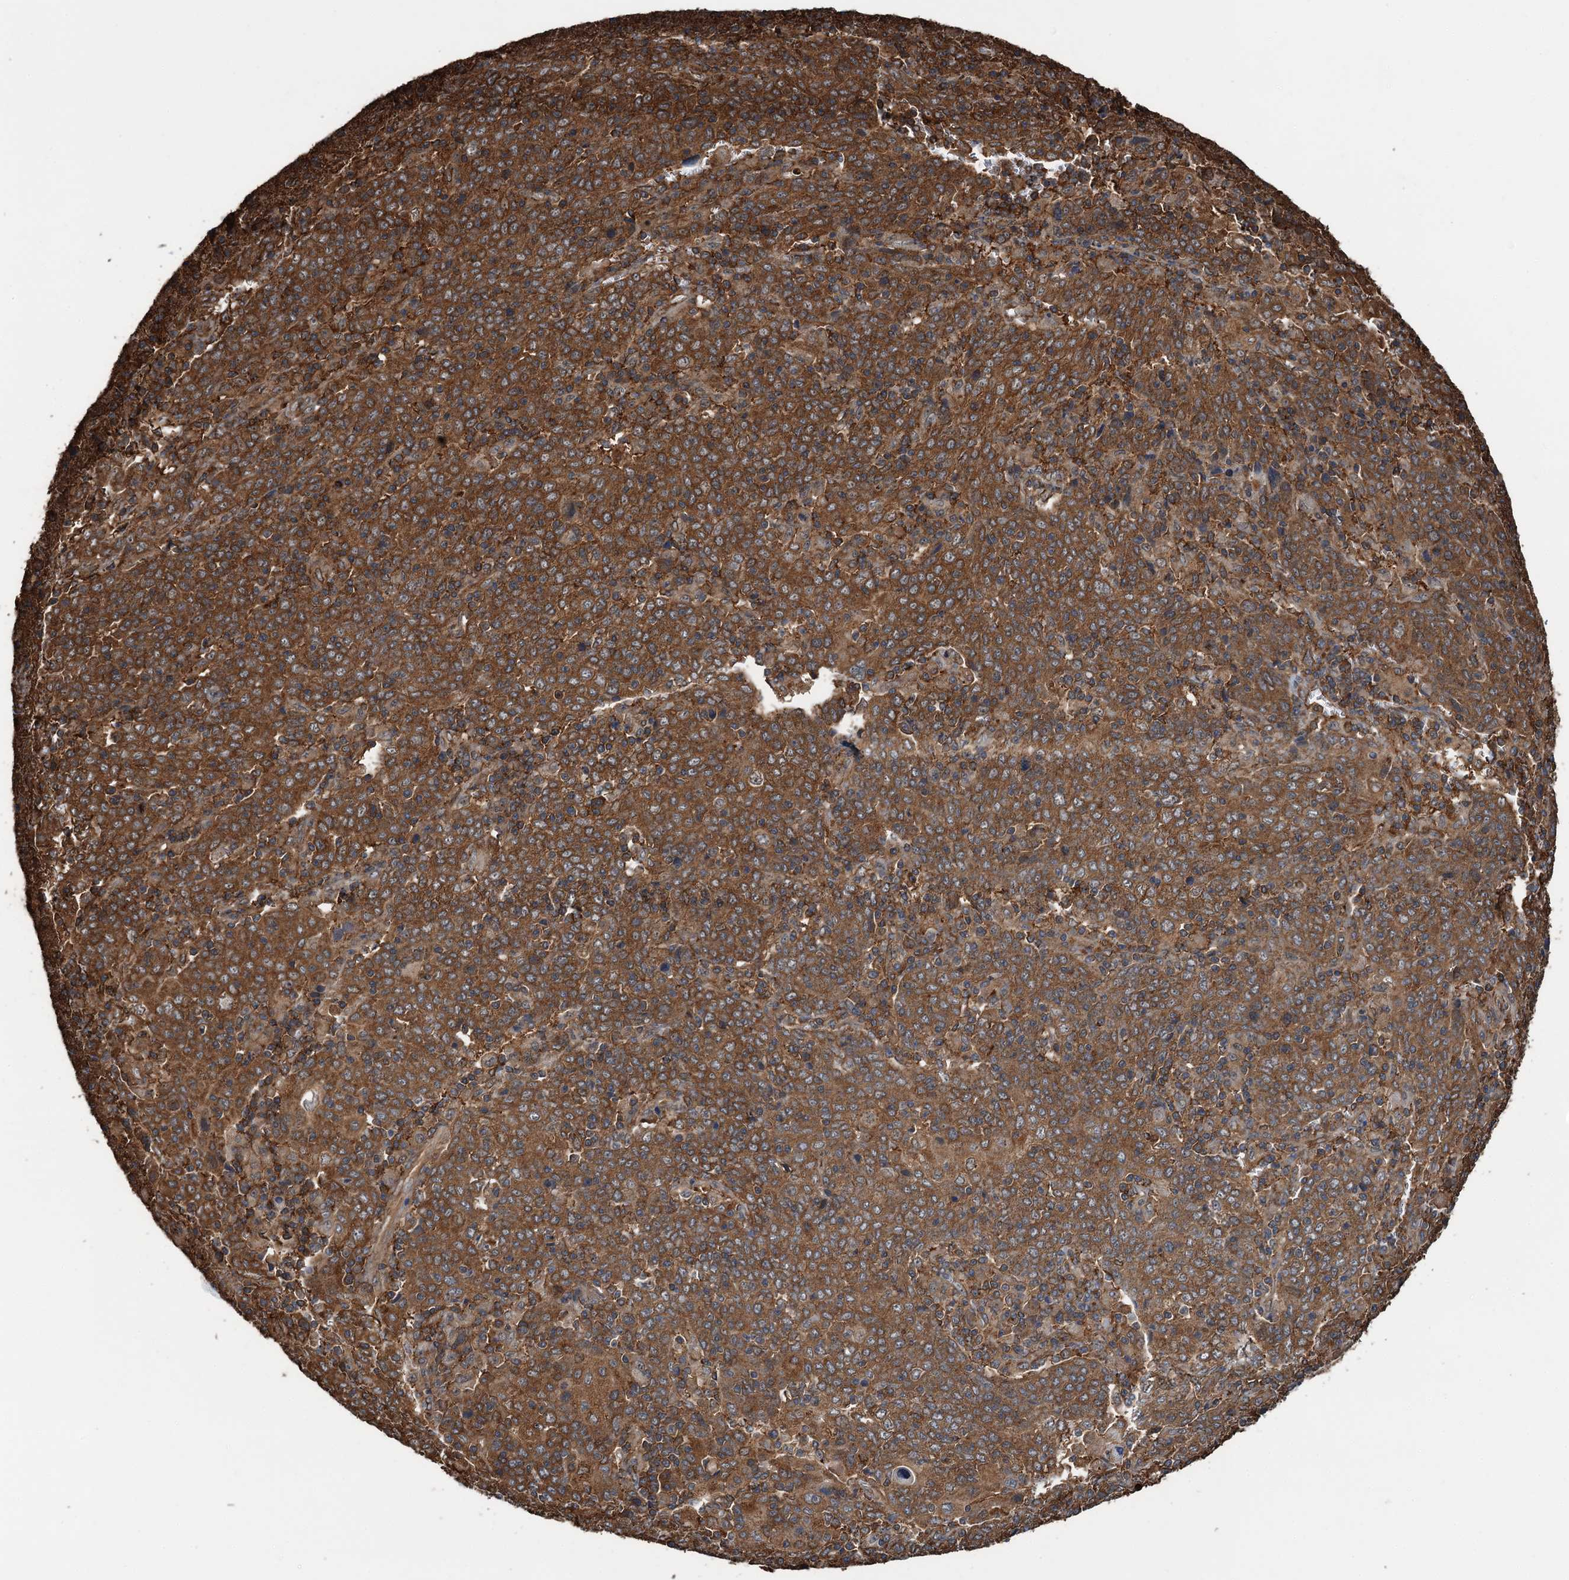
{"staining": {"intensity": "strong", "quantity": ">75%", "location": "cytoplasmic/membranous"}, "tissue": "cervical cancer", "cell_type": "Tumor cells", "image_type": "cancer", "snomed": [{"axis": "morphology", "description": "Squamous cell carcinoma, NOS"}, {"axis": "topography", "description": "Cervix"}], "caption": "Cervical cancer stained for a protein (brown) exhibits strong cytoplasmic/membranous positive staining in approximately >75% of tumor cells.", "gene": "WHAMM", "patient": {"sex": "female", "age": 67}}